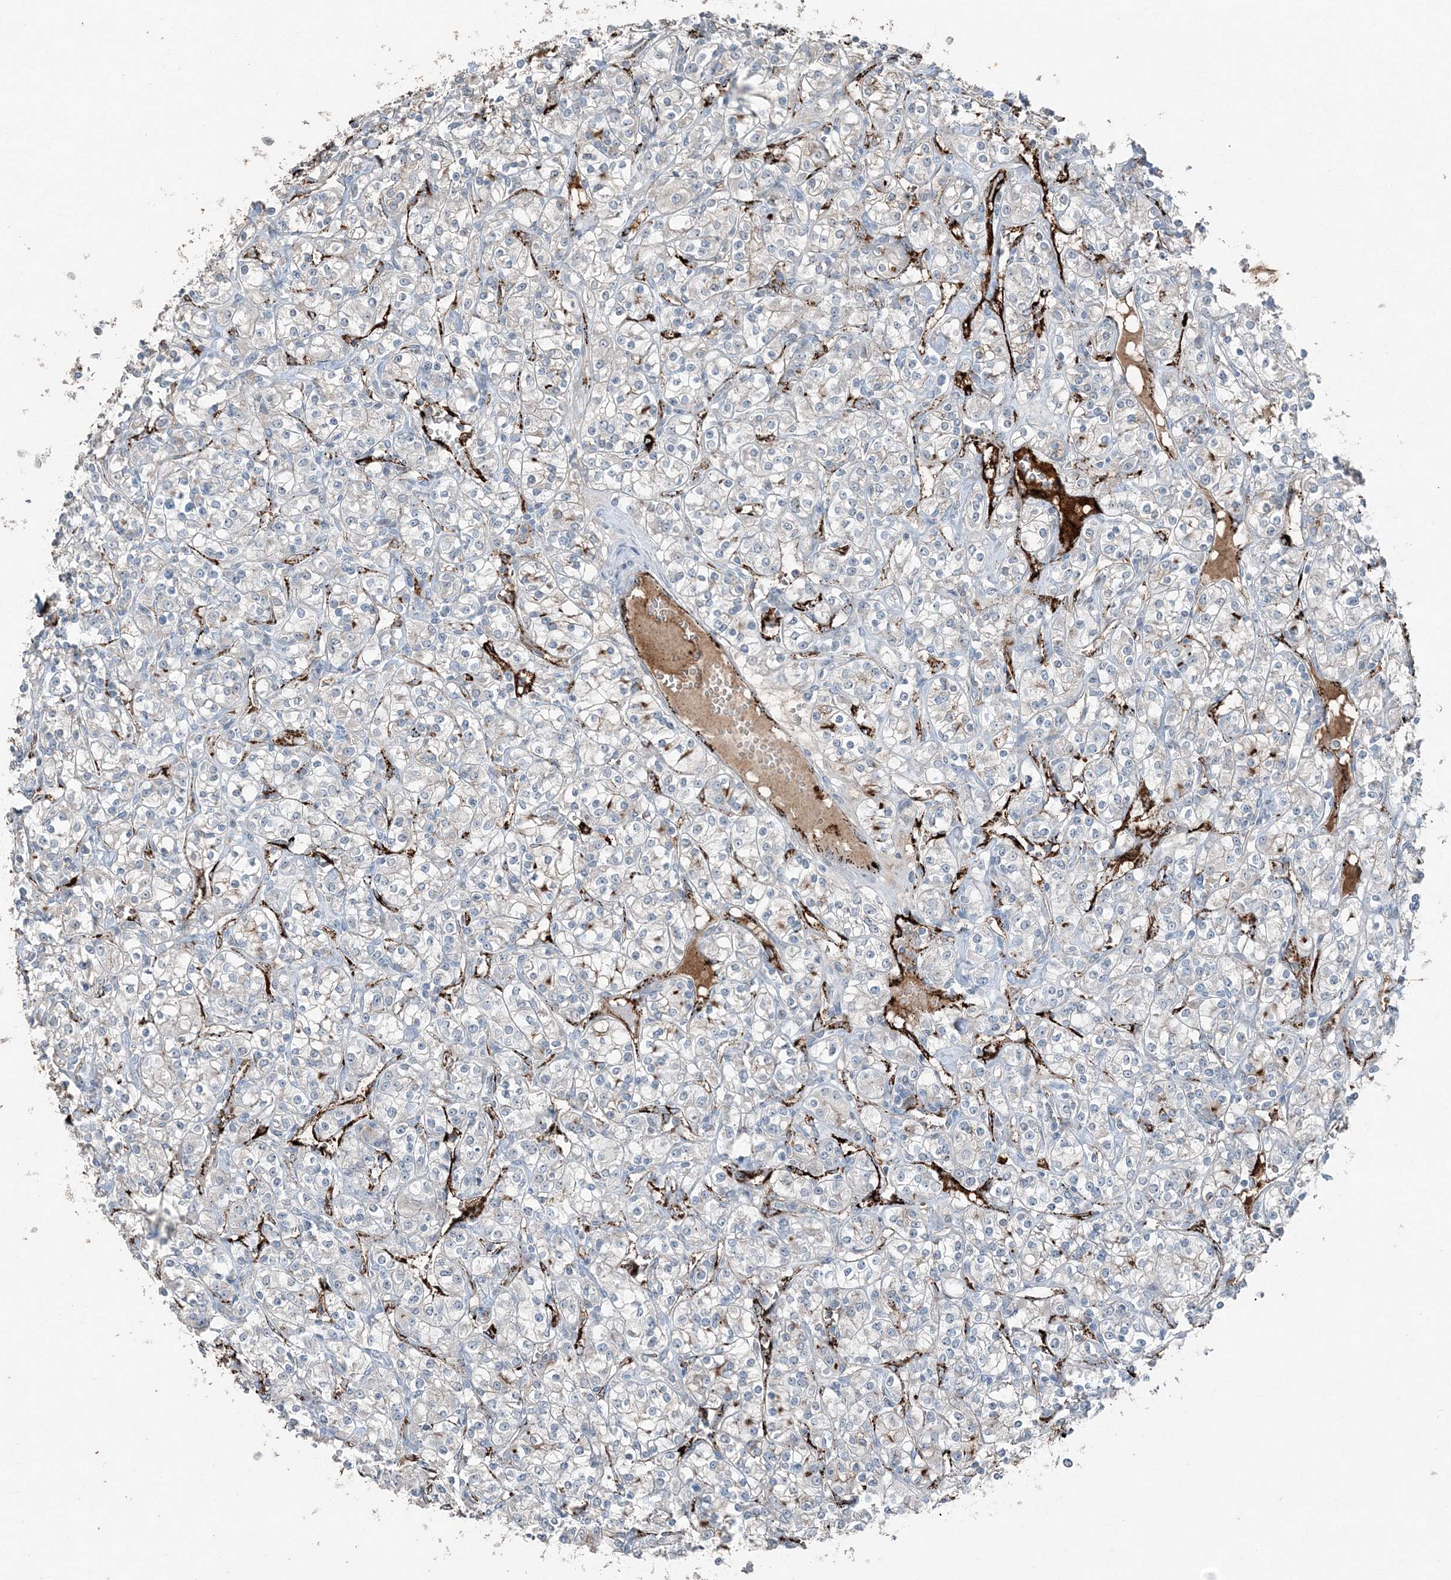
{"staining": {"intensity": "negative", "quantity": "none", "location": "none"}, "tissue": "renal cancer", "cell_type": "Tumor cells", "image_type": "cancer", "snomed": [{"axis": "morphology", "description": "Adenocarcinoma, NOS"}, {"axis": "topography", "description": "Kidney"}], "caption": "DAB (3,3'-diaminobenzidine) immunohistochemical staining of adenocarcinoma (renal) reveals no significant staining in tumor cells. (DAB (3,3'-diaminobenzidine) IHC with hematoxylin counter stain).", "gene": "ELOVL7", "patient": {"sex": "male", "age": 77}}